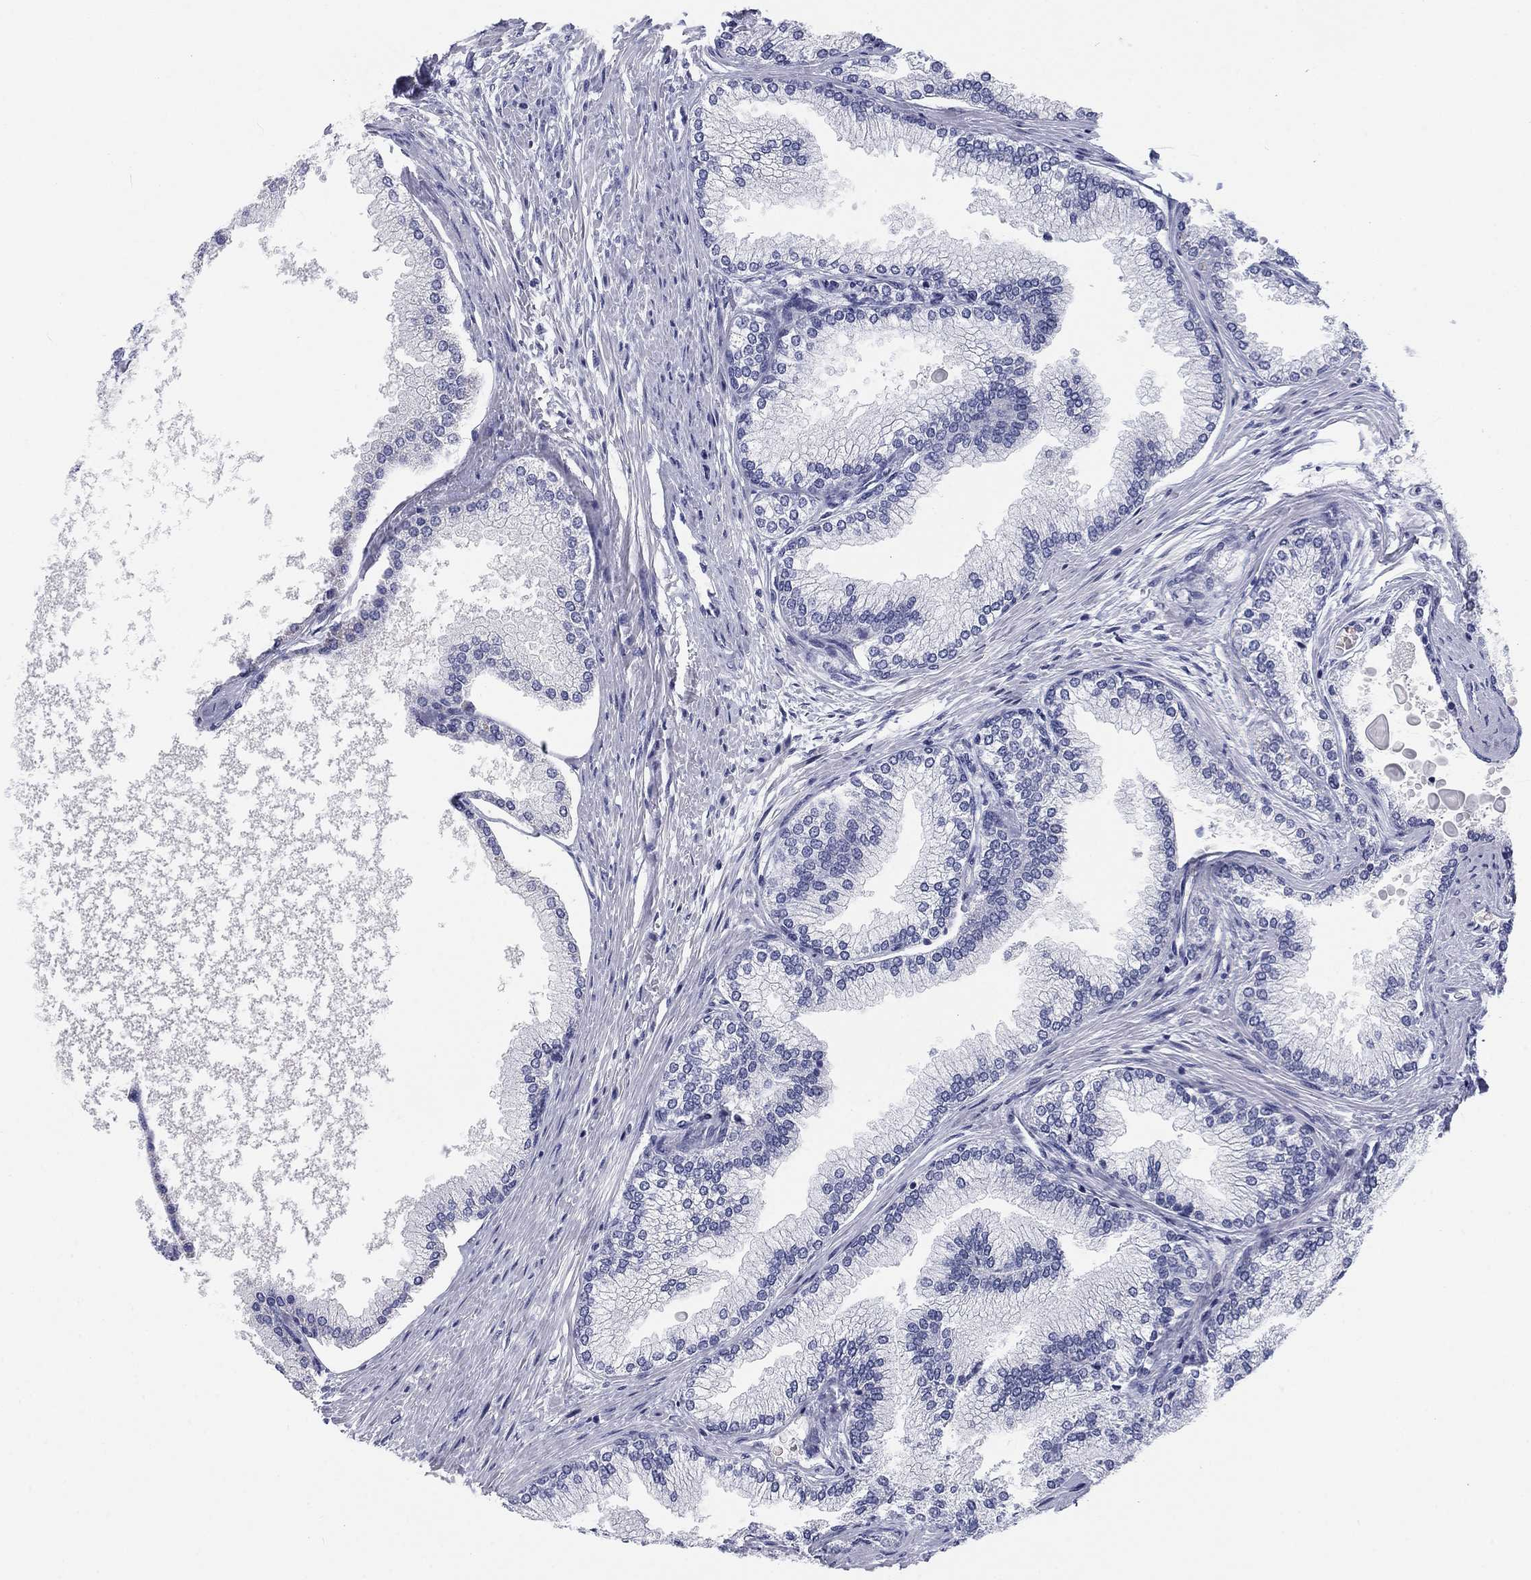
{"staining": {"intensity": "negative", "quantity": "none", "location": "none"}, "tissue": "prostate", "cell_type": "Glandular cells", "image_type": "normal", "snomed": [{"axis": "morphology", "description": "Normal tissue, NOS"}, {"axis": "topography", "description": "Prostate"}], "caption": "DAB (3,3'-diaminobenzidine) immunohistochemical staining of unremarkable prostate reveals no significant positivity in glandular cells.", "gene": "CALB1", "patient": {"sex": "male", "age": 72}}